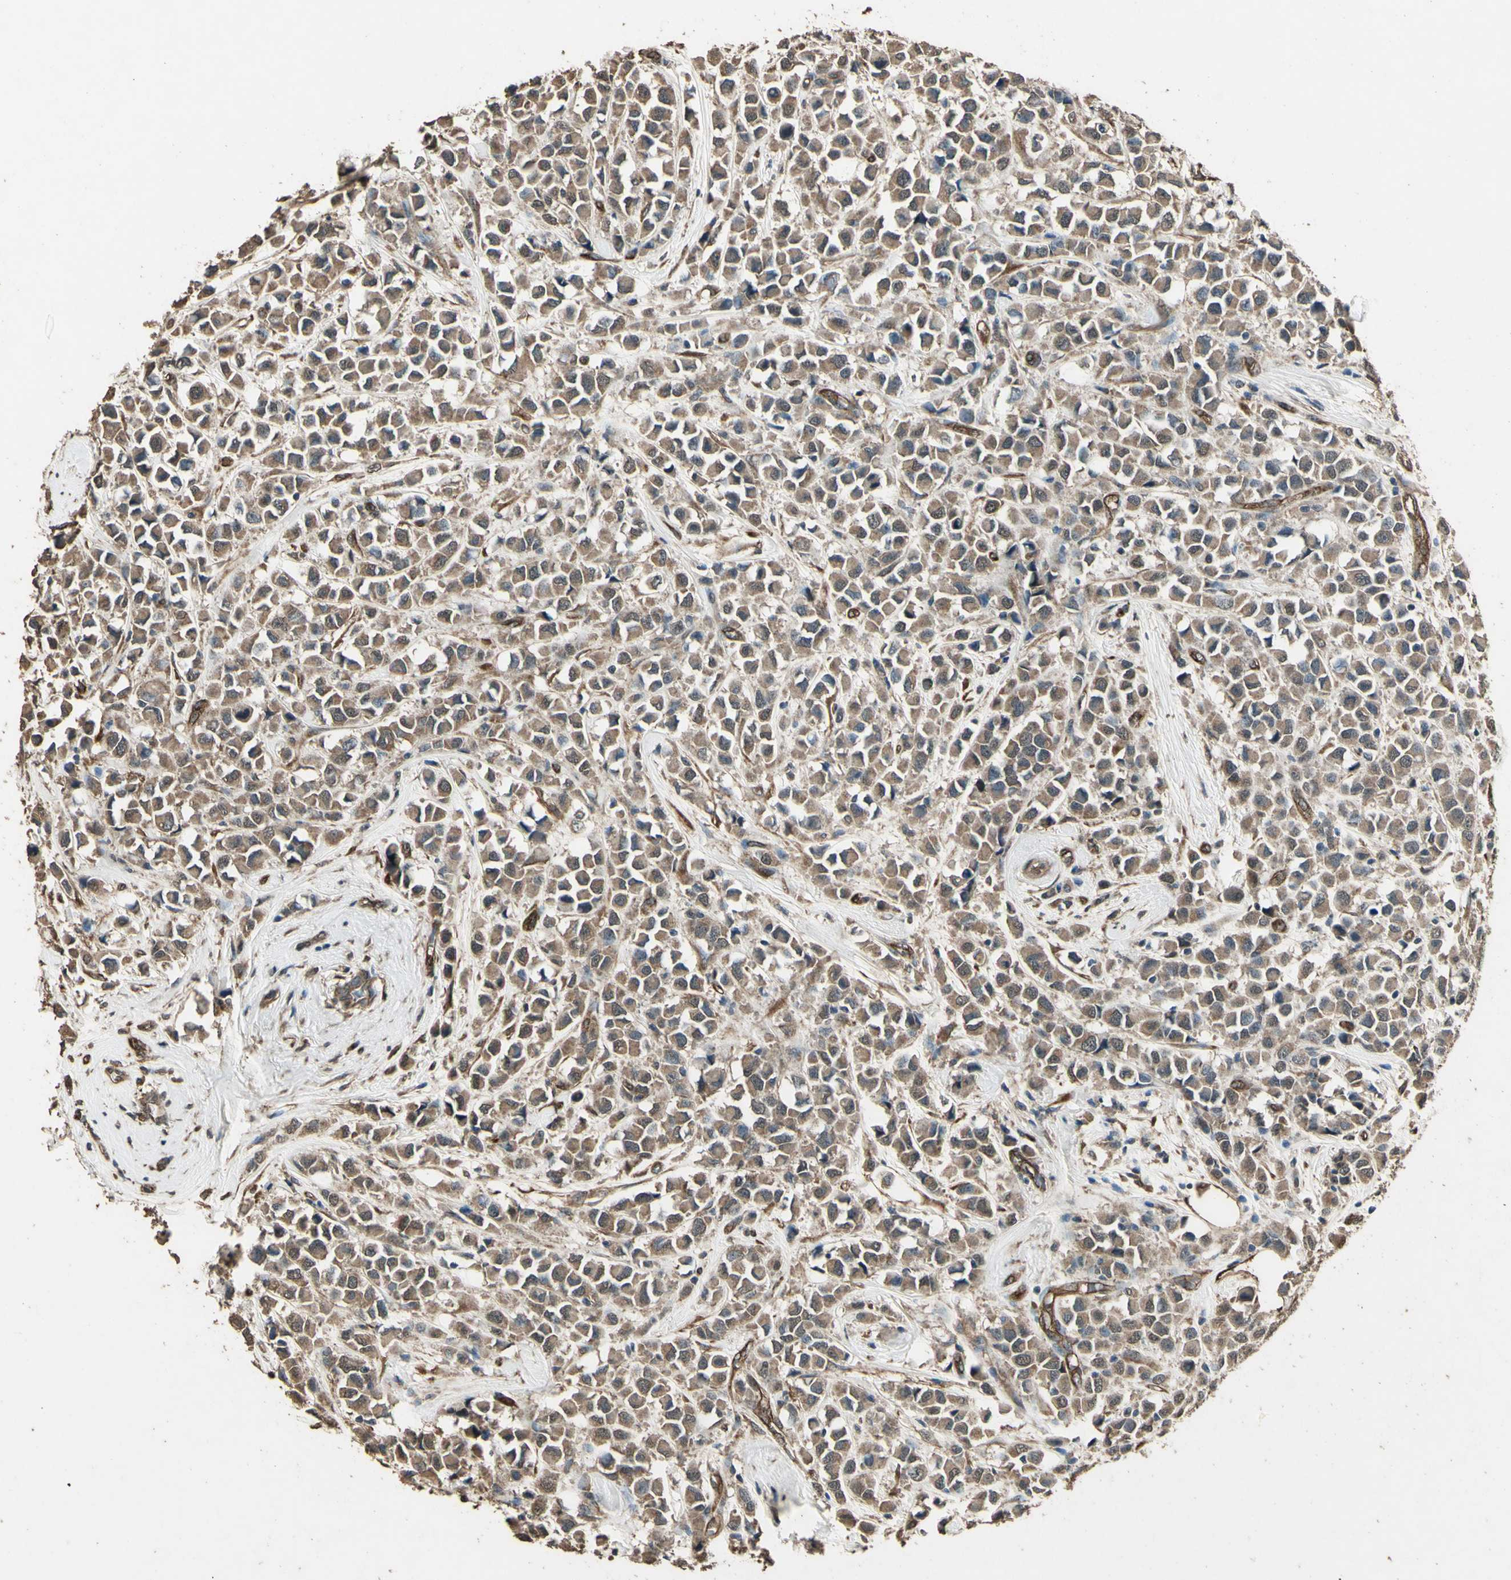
{"staining": {"intensity": "moderate", "quantity": ">75%", "location": "cytoplasmic/membranous"}, "tissue": "breast cancer", "cell_type": "Tumor cells", "image_type": "cancer", "snomed": [{"axis": "morphology", "description": "Duct carcinoma"}, {"axis": "topography", "description": "Breast"}], "caption": "High-magnification brightfield microscopy of breast cancer stained with DAB (3,3'-diaminobenzidine) (brown) and counterstained with hematoxylin (blue). tumor cells exhibit moderate cytoplasmic/membranous positivity is identified in approximately>75% of cells. The staining was performed using DAB (3,3'-diaminobenzidine) to visualize the protein expression in brown, while the nuclei were stained in blue with hematoxylin (Magnification: 20x).", "gene": "TSPO", "patient": {"sex": "female", "age": 61}}